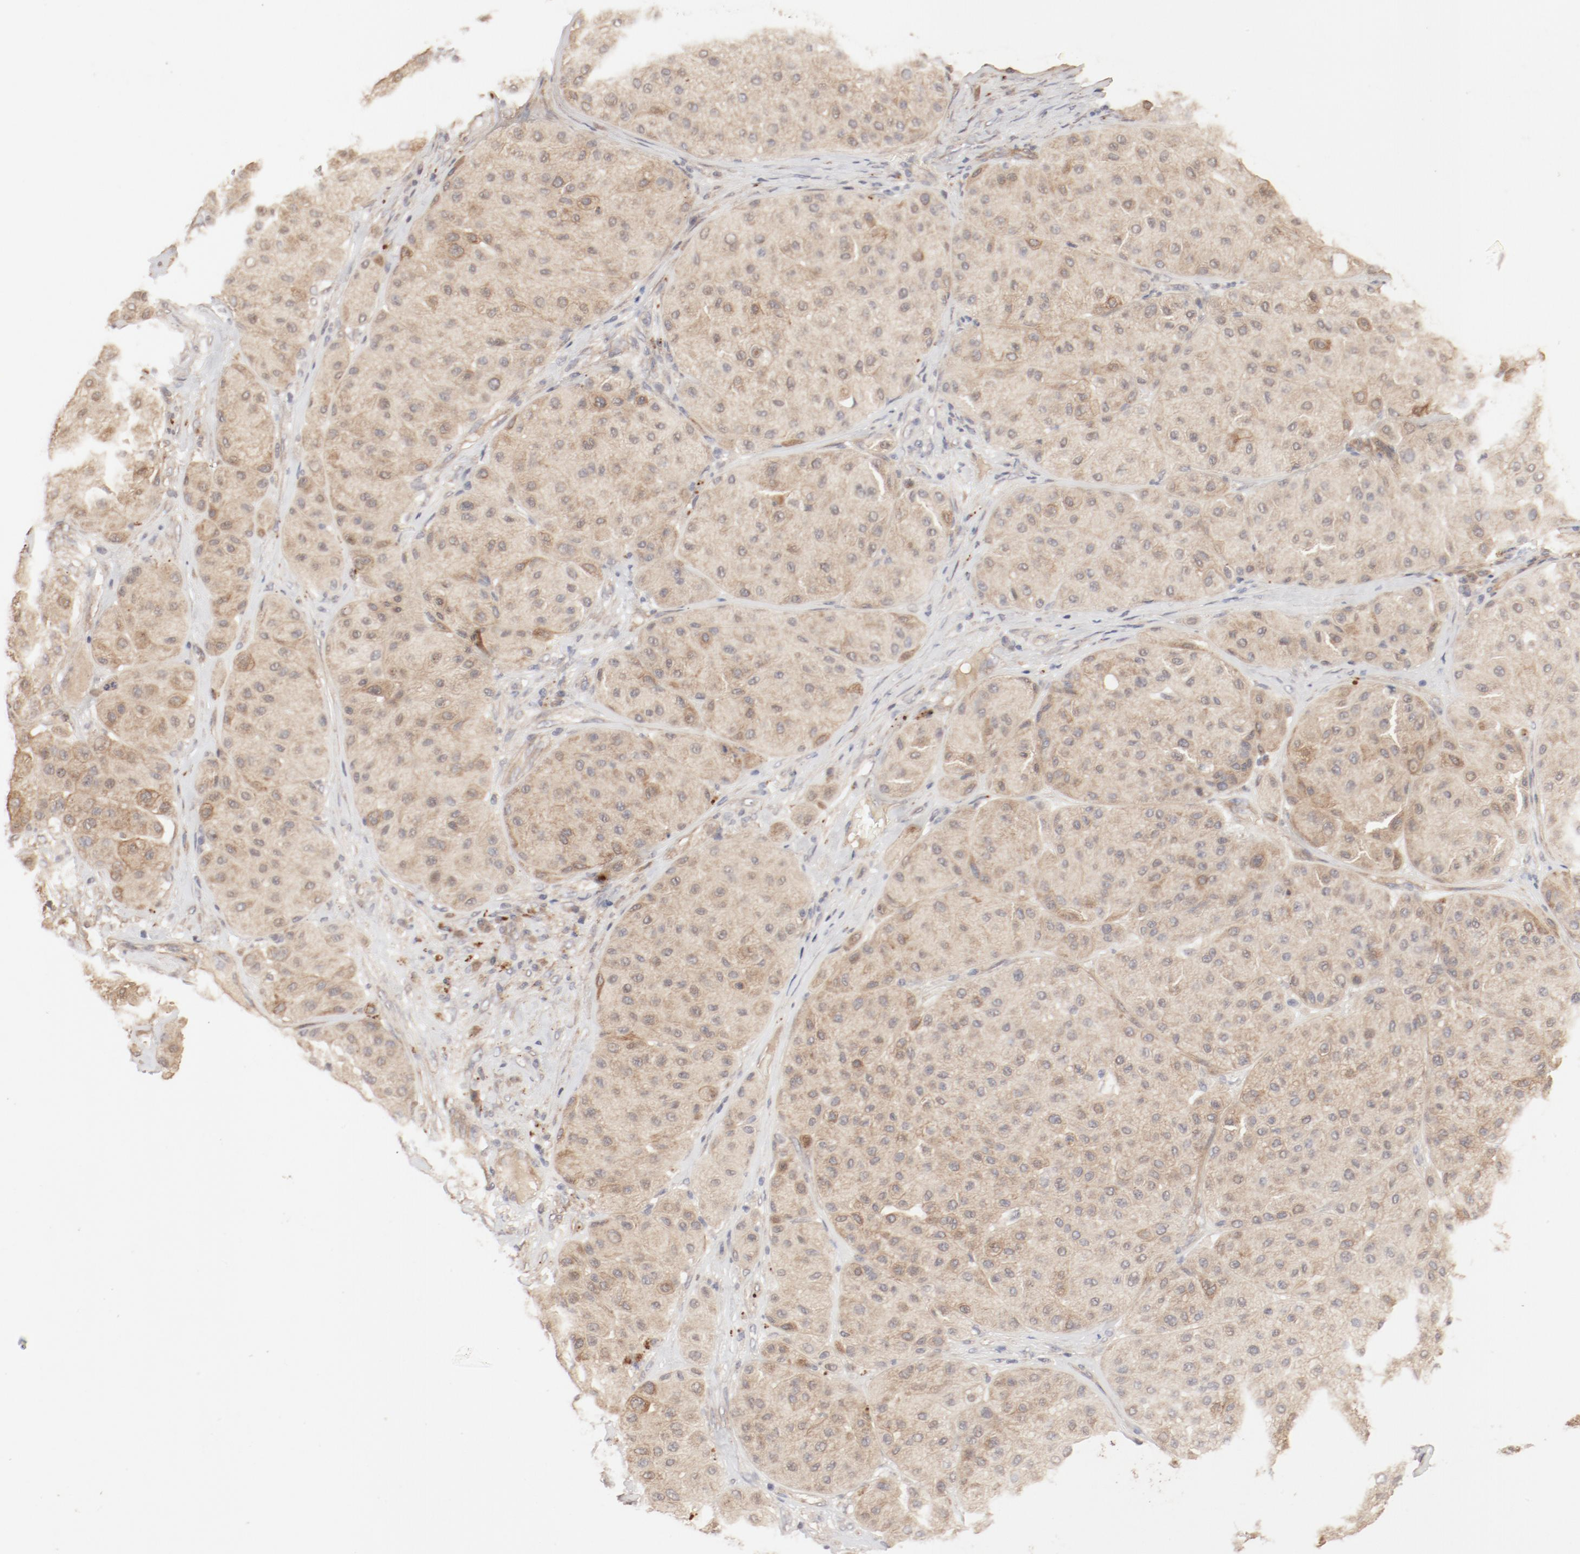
{"staining": {"intensity": "moderate", "quantity": ">75%", "location": "cytoplasmic/membranous"}, "tissue": "melanoma", "cell_type": "Tumor cells", "image_type": "cancer", "snomed": [{"axis": "morphology", "description": "Normal tissue, NOS"}, {"axis": "morphology", "description": "Malignant melanoma, Metastatic site"}, {"axis": "topography", "description": "Skin"}], "caption": "DAB (3,3'-diaminobenzidine) immunohistochemical staining of human melanoma reveals moderate cytoplasmic/membranous protein staining in approximately >75% of tumor cells.", "gene": "IL3RA", "patient": {"sex": "male", "age": 41}}